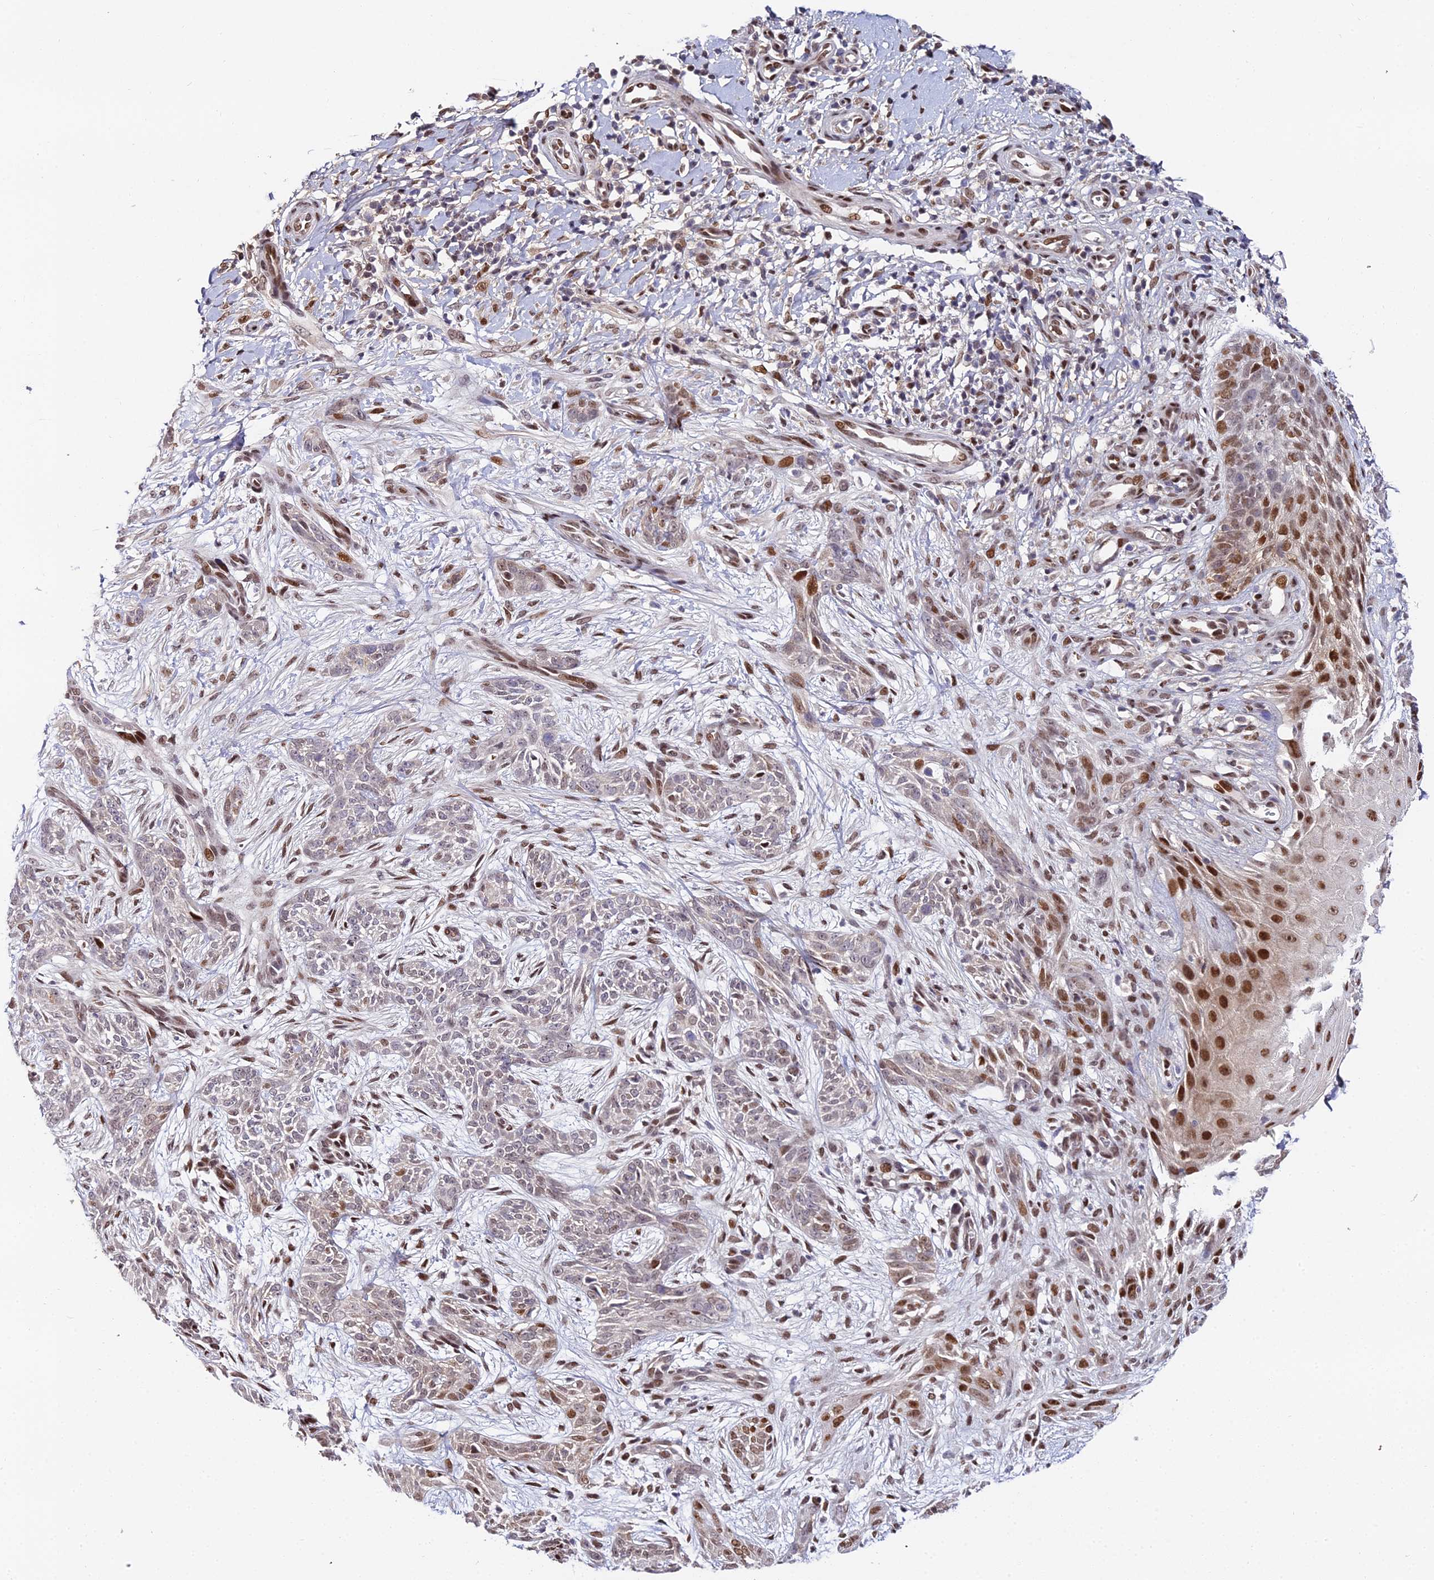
{"staining": {"intensity": "moderate", "quantity": "<25%", "location": "nuclear"}, "tissue": "skin cancer", "cell_type": "Tumor cells", "image_type": "cancer", "snomed": [{"axis": "morphology", "description": "Basal cell carcinoma"}, {"axis": "topography", "description": "Skin"}], "caption": "There is low levels of moderate nuclear expression in tumor cells of skin basal cell carcinoma, as demonstrated by immunohistochemical staining (brown color).", "gene": "ZNF707", "patient": {"sex": "female", "age": 82}}